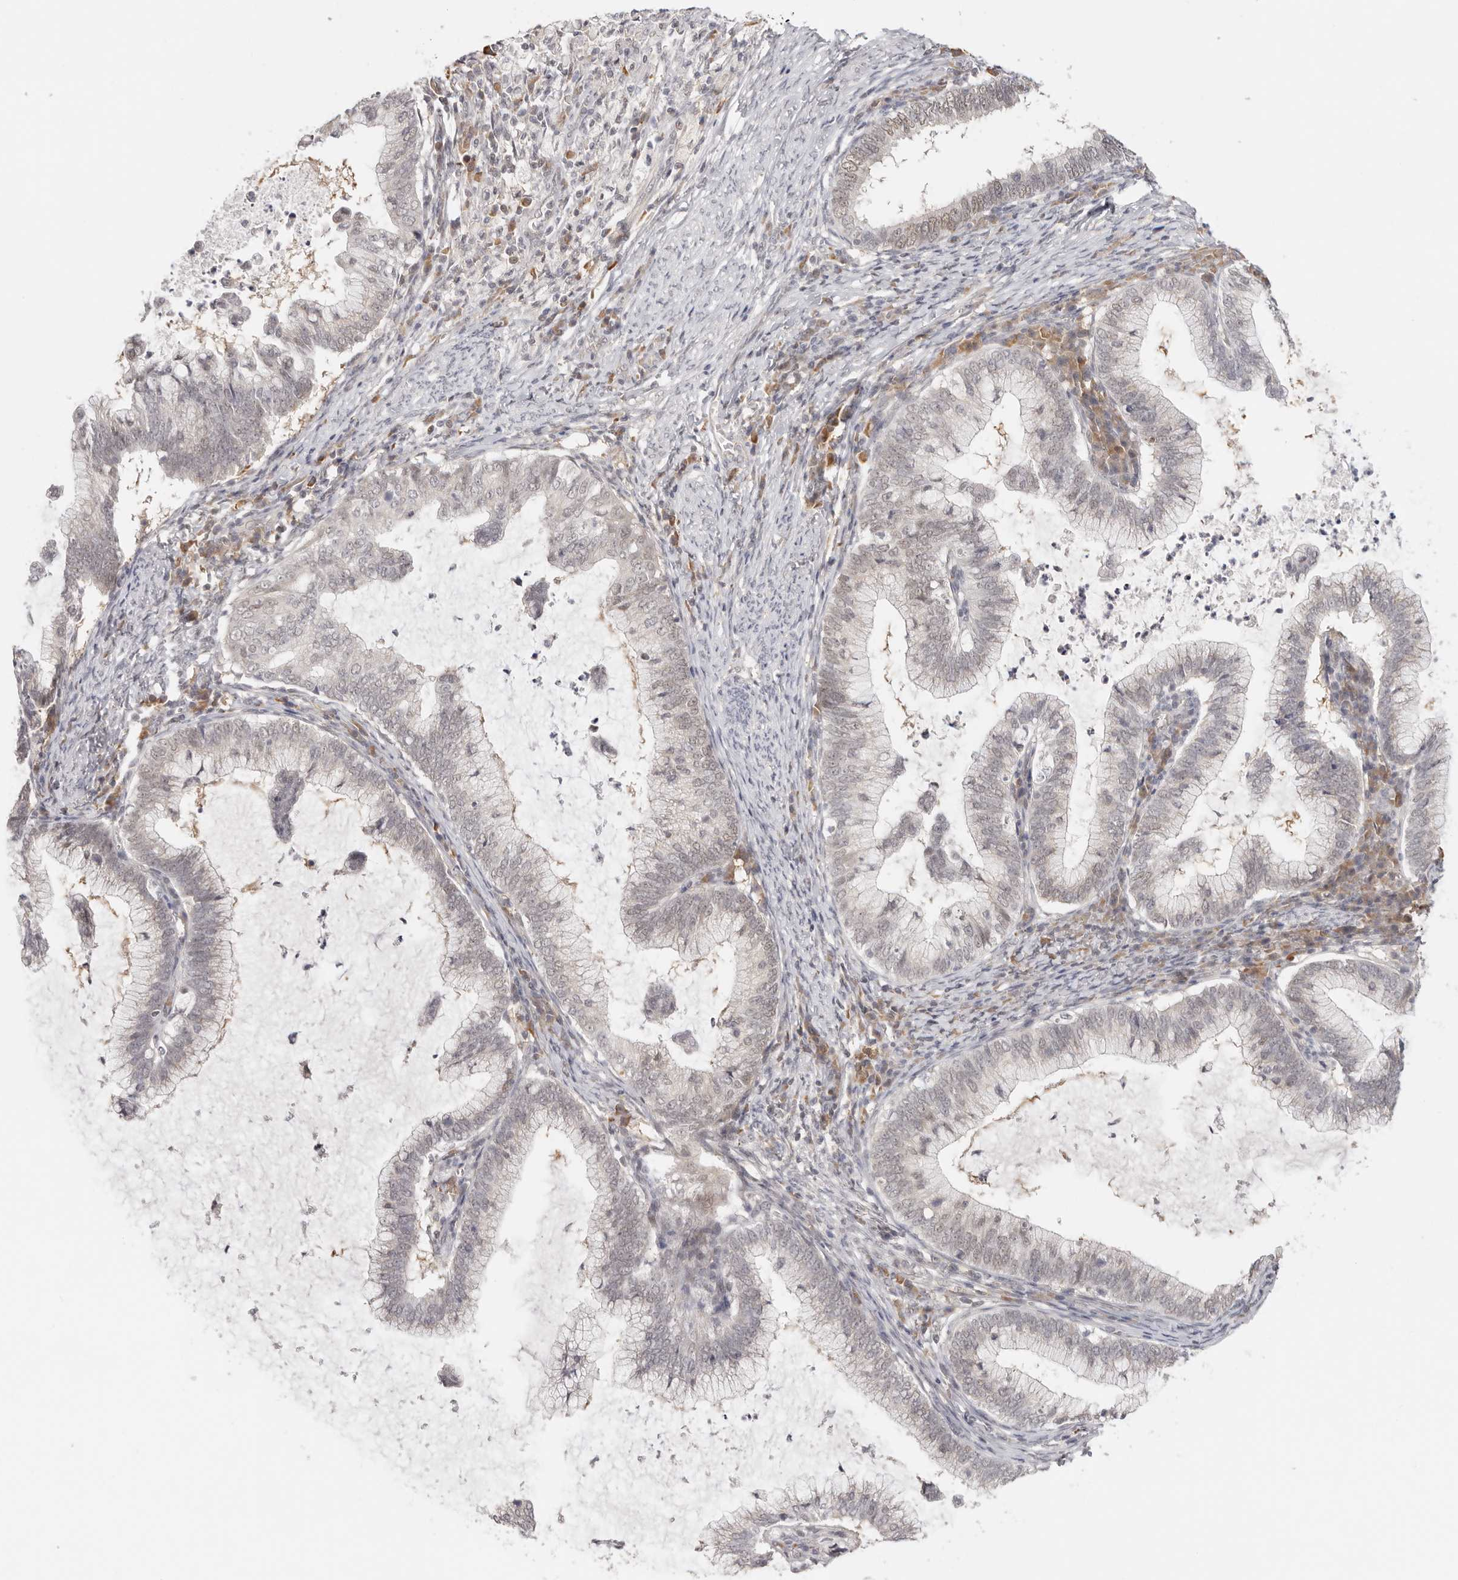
{"staining": {"intensity": "weak", "quantity": "<25%", "location": "nuclear"}, "tissue": "cervical cancer", "cell_type": "Tumor cells", "image_type": "cancer", "snomed": [{"axis": "morphology", "description": "Adenocarcinoma, NOS"}, {"axis": "topography", "description": "Cervix"}], "caption": "This is an IHC histopathology image of human cervical cancer. There is no staining in tumor cells.", "gene": "LARP7", "patient": {"sex": "female", "age": 36}}